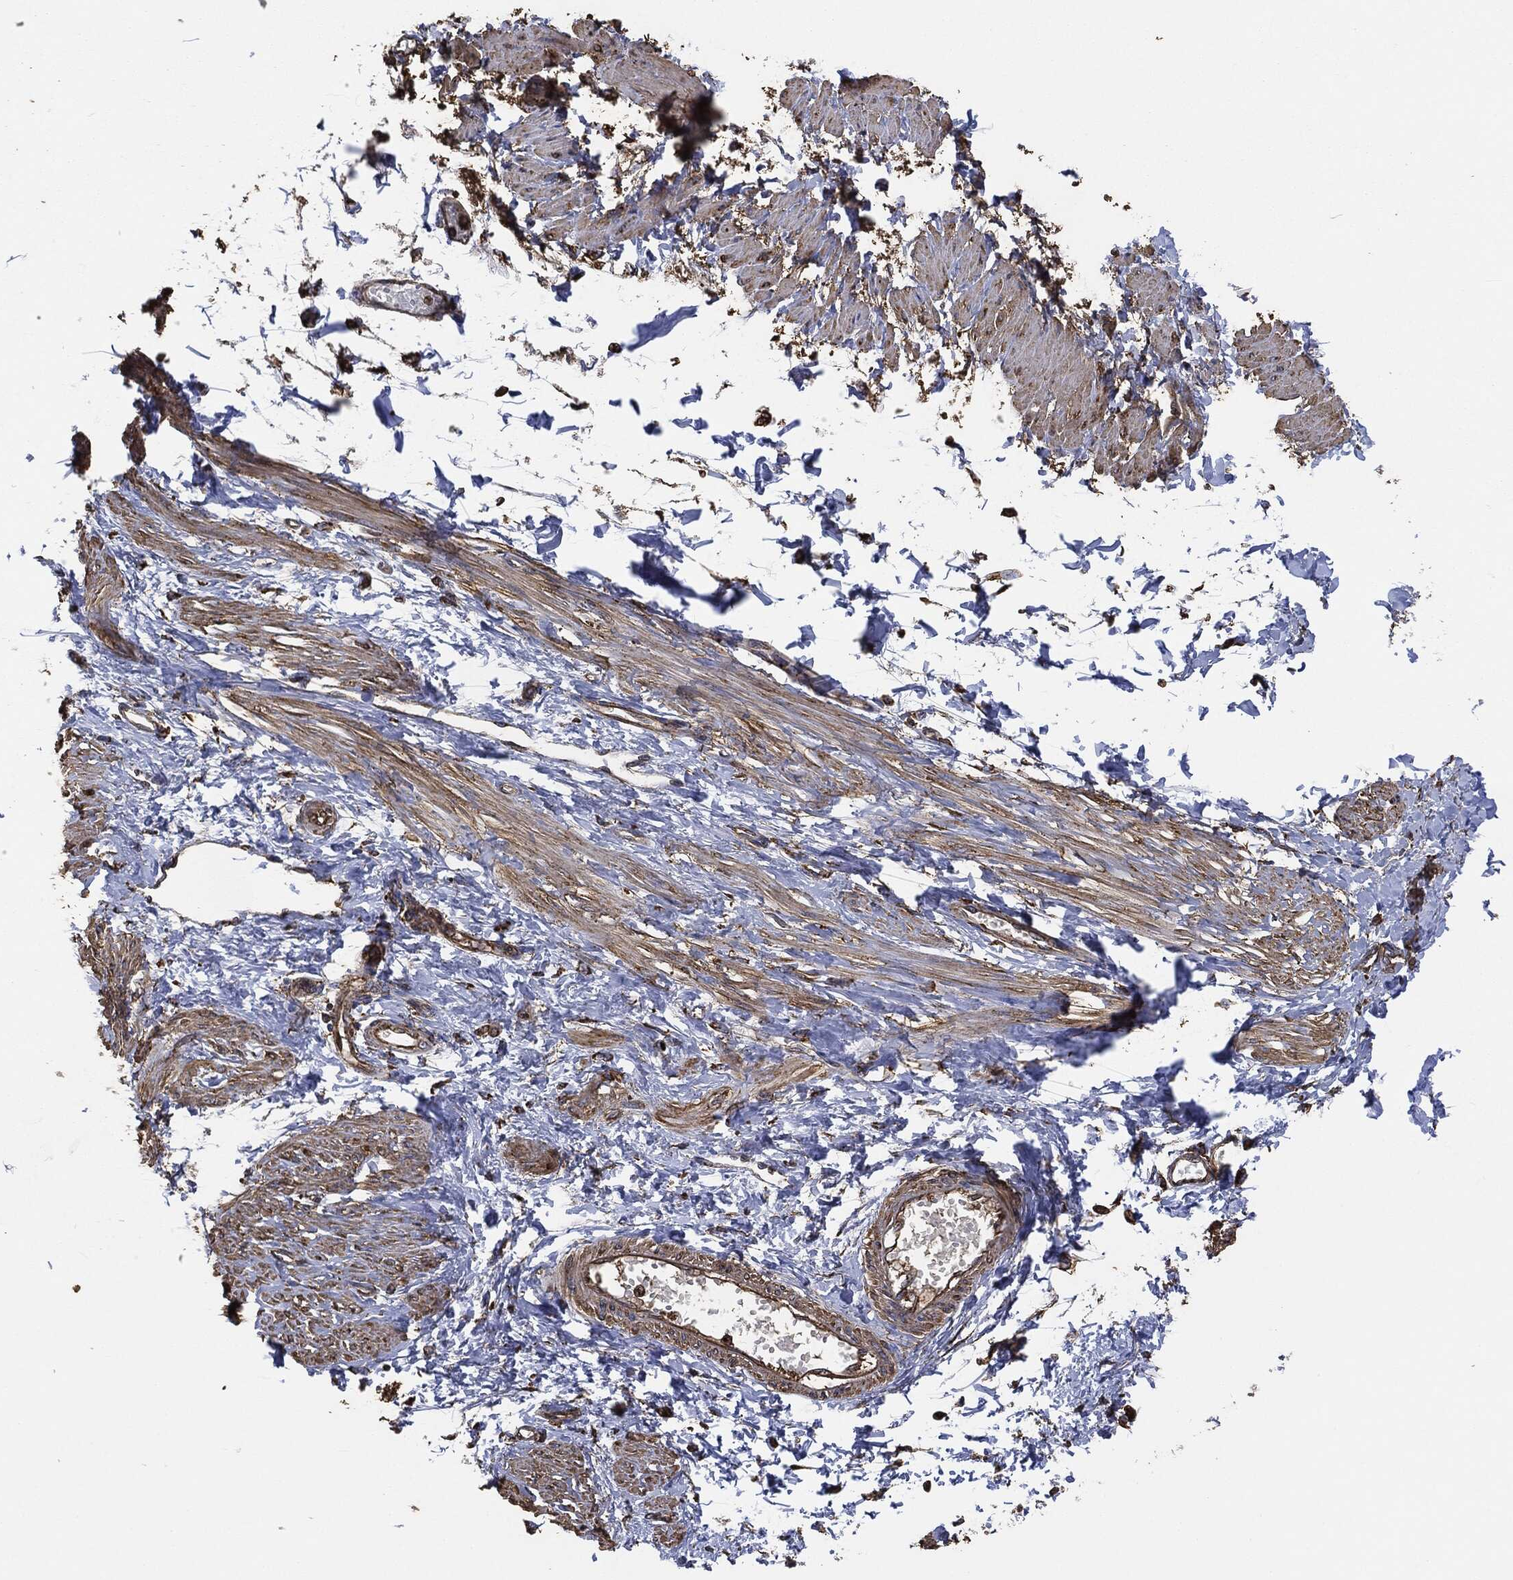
{"staining": {"intensity": "moderate", "quantity": "25%-75%", "location": "cytoplasmic/membranous"}, "tissue": "smooth muscle", "cell_type": "Smooth muscle cells", "image_type": "normal", "snomed": [{"axis": "morphology", "description": "Normal tissue, NOS"}, {"axis": "topography", "description": "Smooth muscle"}, {"axis": "topography", "description": "Uterus"}], "caption": "Immunohistochemical staining of normal human smooth muscle exhibits 25%-75% levels of moderate cytoplasmic/membranous protein expression in about 25%-75% of smooth muscle cells.", "gene": "AMFR", "patient": {"sex": "female", "age": 39}}